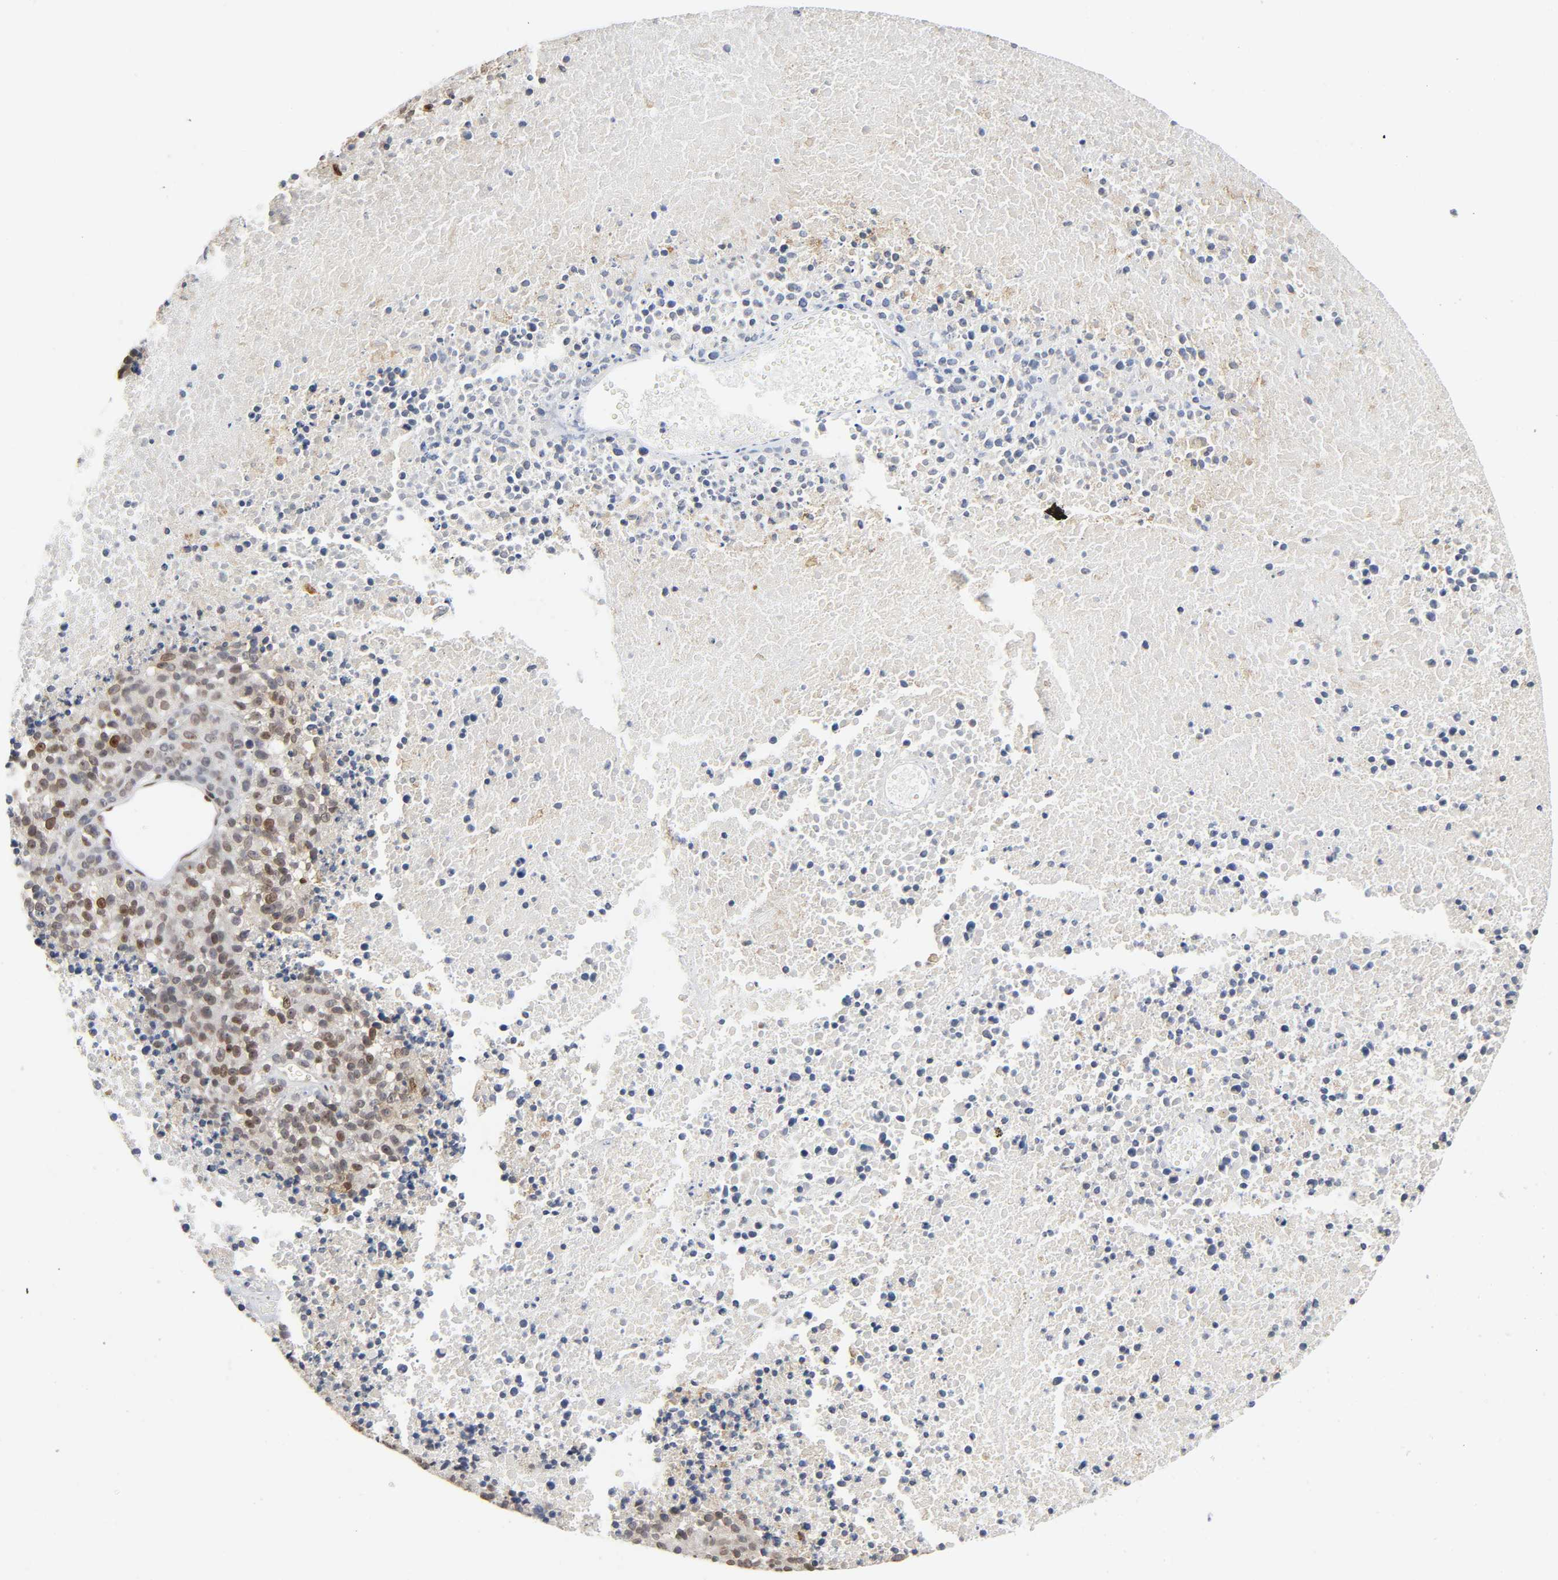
{"staining": {"intensity": "moderate", "quantity": ">75%", "location": "nuclear"}, "tissue": "melanoma", "cell_type": "Tumor cells", "image_type": "cancer", "snomed": [{"axis": "morphology", "description": "Malignant melanoma, Metastatic site"}, {"axis": "topography", "description": "Cerebral cortex"}], "caption": "Immunohistochemical staining of human melanoma shows medium levels of moderate nuclear staining in about >75% of tumor cells. The staining was performed using DAB, with brown indicating positive protein expression. Nuclei are stained blue with hematoxylin.", "gene": "SUMO1", "patient": {"sex": "female", "age": 52}}